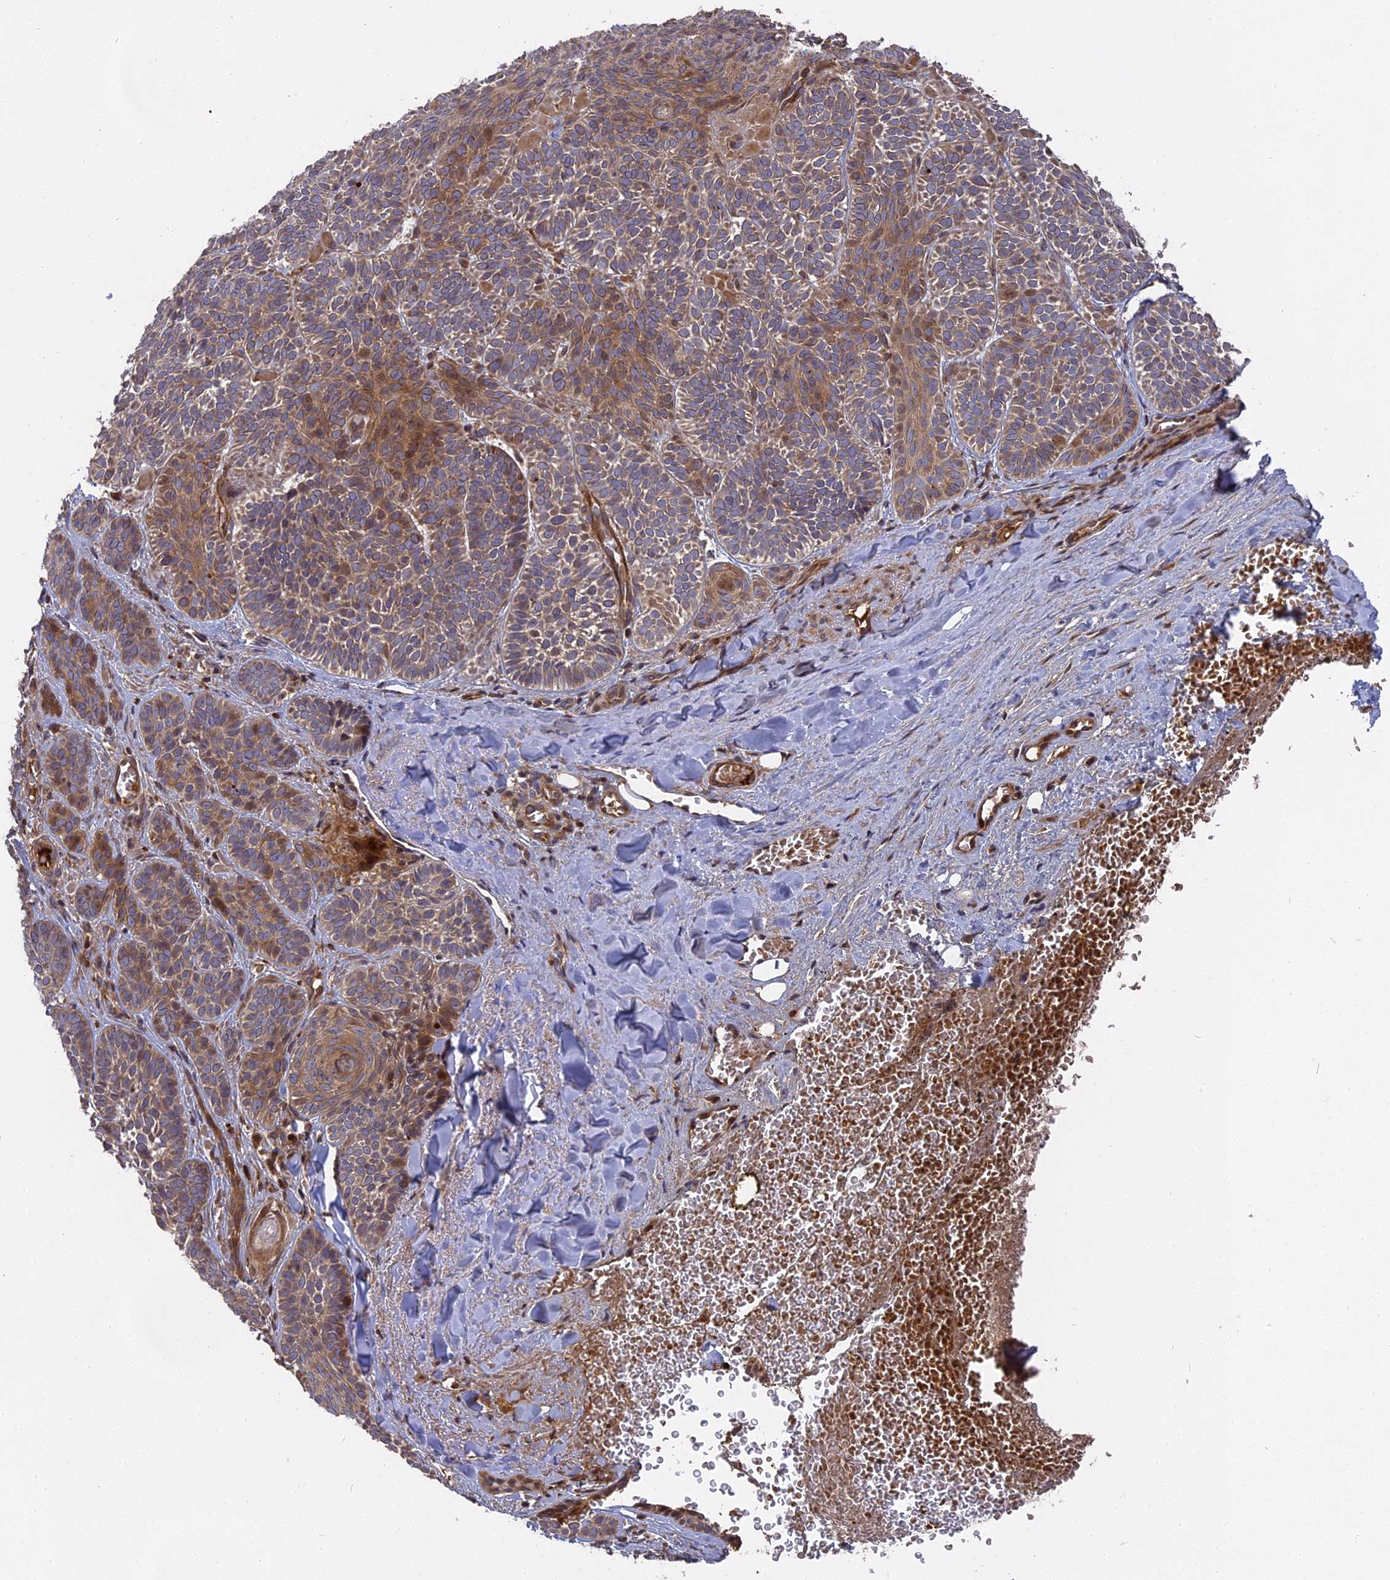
{"staining": {"intensity": "moderate", "quantity": "25%-75%", "location": "cytoplasmic/membranous"}, "tissue": "skin cancer", "cell_type": "Tumor cells", "image_type": "cancer", "snomed": [{"axis": "morphology", "description": "Basal cell carcinoma"}, {"axis": "topography", "description": "Skin"}], "caption": "This micrograph displays IHC staining of skin basal cell carcinoma, with medium moderate cytoplasmic/membranous expression in about 25%-75% of tumor cells.", "gene": "TMUB2", "patient": {"sex": "male", "age": 85}}